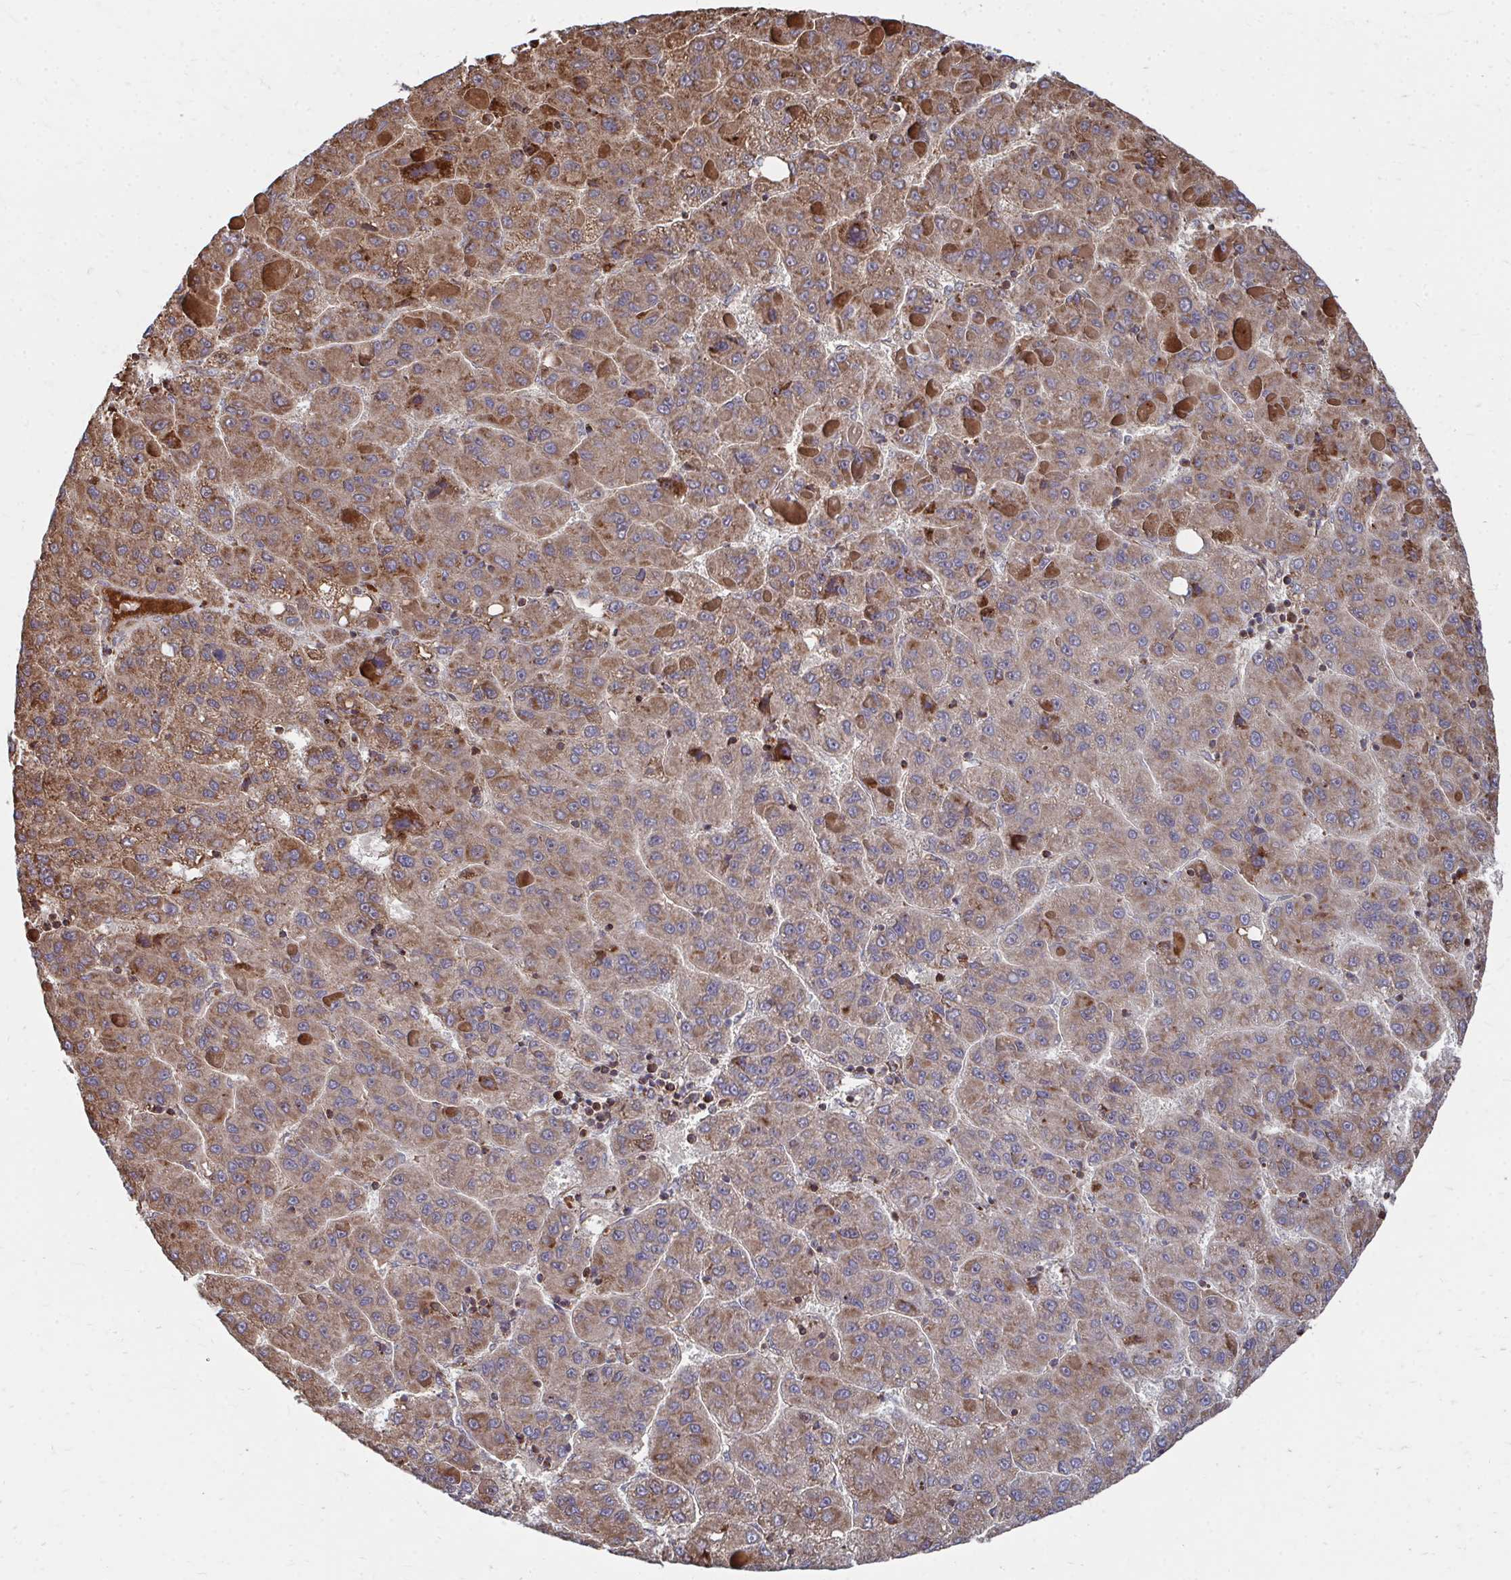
{"staining": {"intensity": "moderate", "quantity": ">75%", "location": "cytoplasmic/membranous"}, "tissue": "liver cancer", "cell_type": "Tumor cells", "image_type": "cancer", "snomed": [{"axis": "morphology", "description": "Carcinoma, Hepatocellular, NOS"}, {"axis": "topography", "description": "Liver"}], "caption": "This micrograph demonstrates liver hepatocellular carcinoma stained with IHC to label a protein in brown. The cytoplasmic/membranous of tumor cells show moderate positivity for the protein. Nuclei are counter-stained blue.", "gene": "FAM89A", "patient": {"sex": "female", "age": 82}}